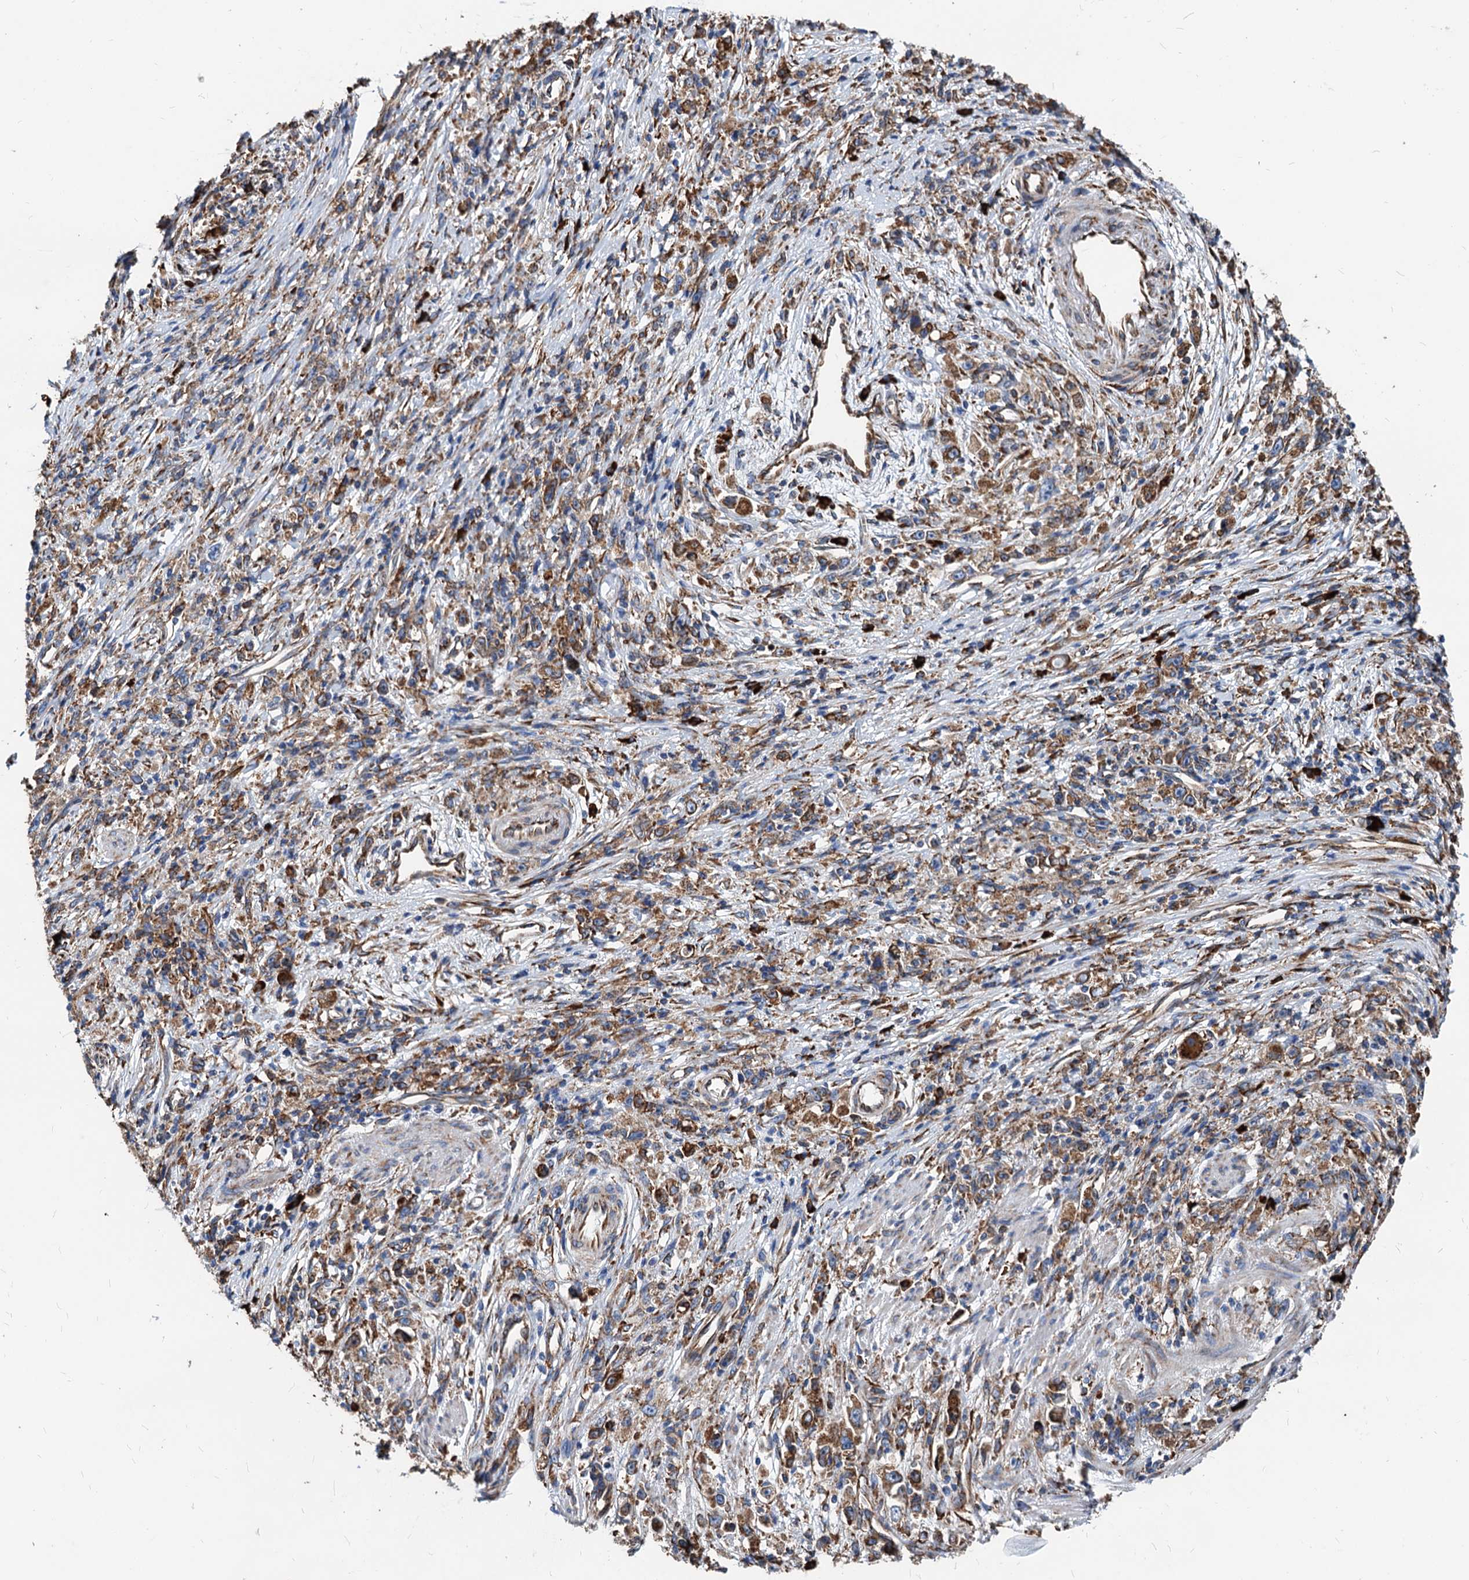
{"staining": {"intensity": "moderate", "quantity": ">75%", "location": "cytoplasmic/membranous"}, "tissue": "stomach cancer", "cell_type": "Tumor cells", "image_type": "cancer", "snomed": [{"axis": "morphology", "description": "Adenocarcinoma, NOS"}, {"axis": "topography", "description": "Stomach"}], "caption": "About >75% of tumor cells in stomach adenocarcinoma show moderate cytoplasmic/membranous protein positivity as visualized by brown immunohistochemical staining.", "gene": "HSPA5", "patient": {"sex": "female", "age": 59}}